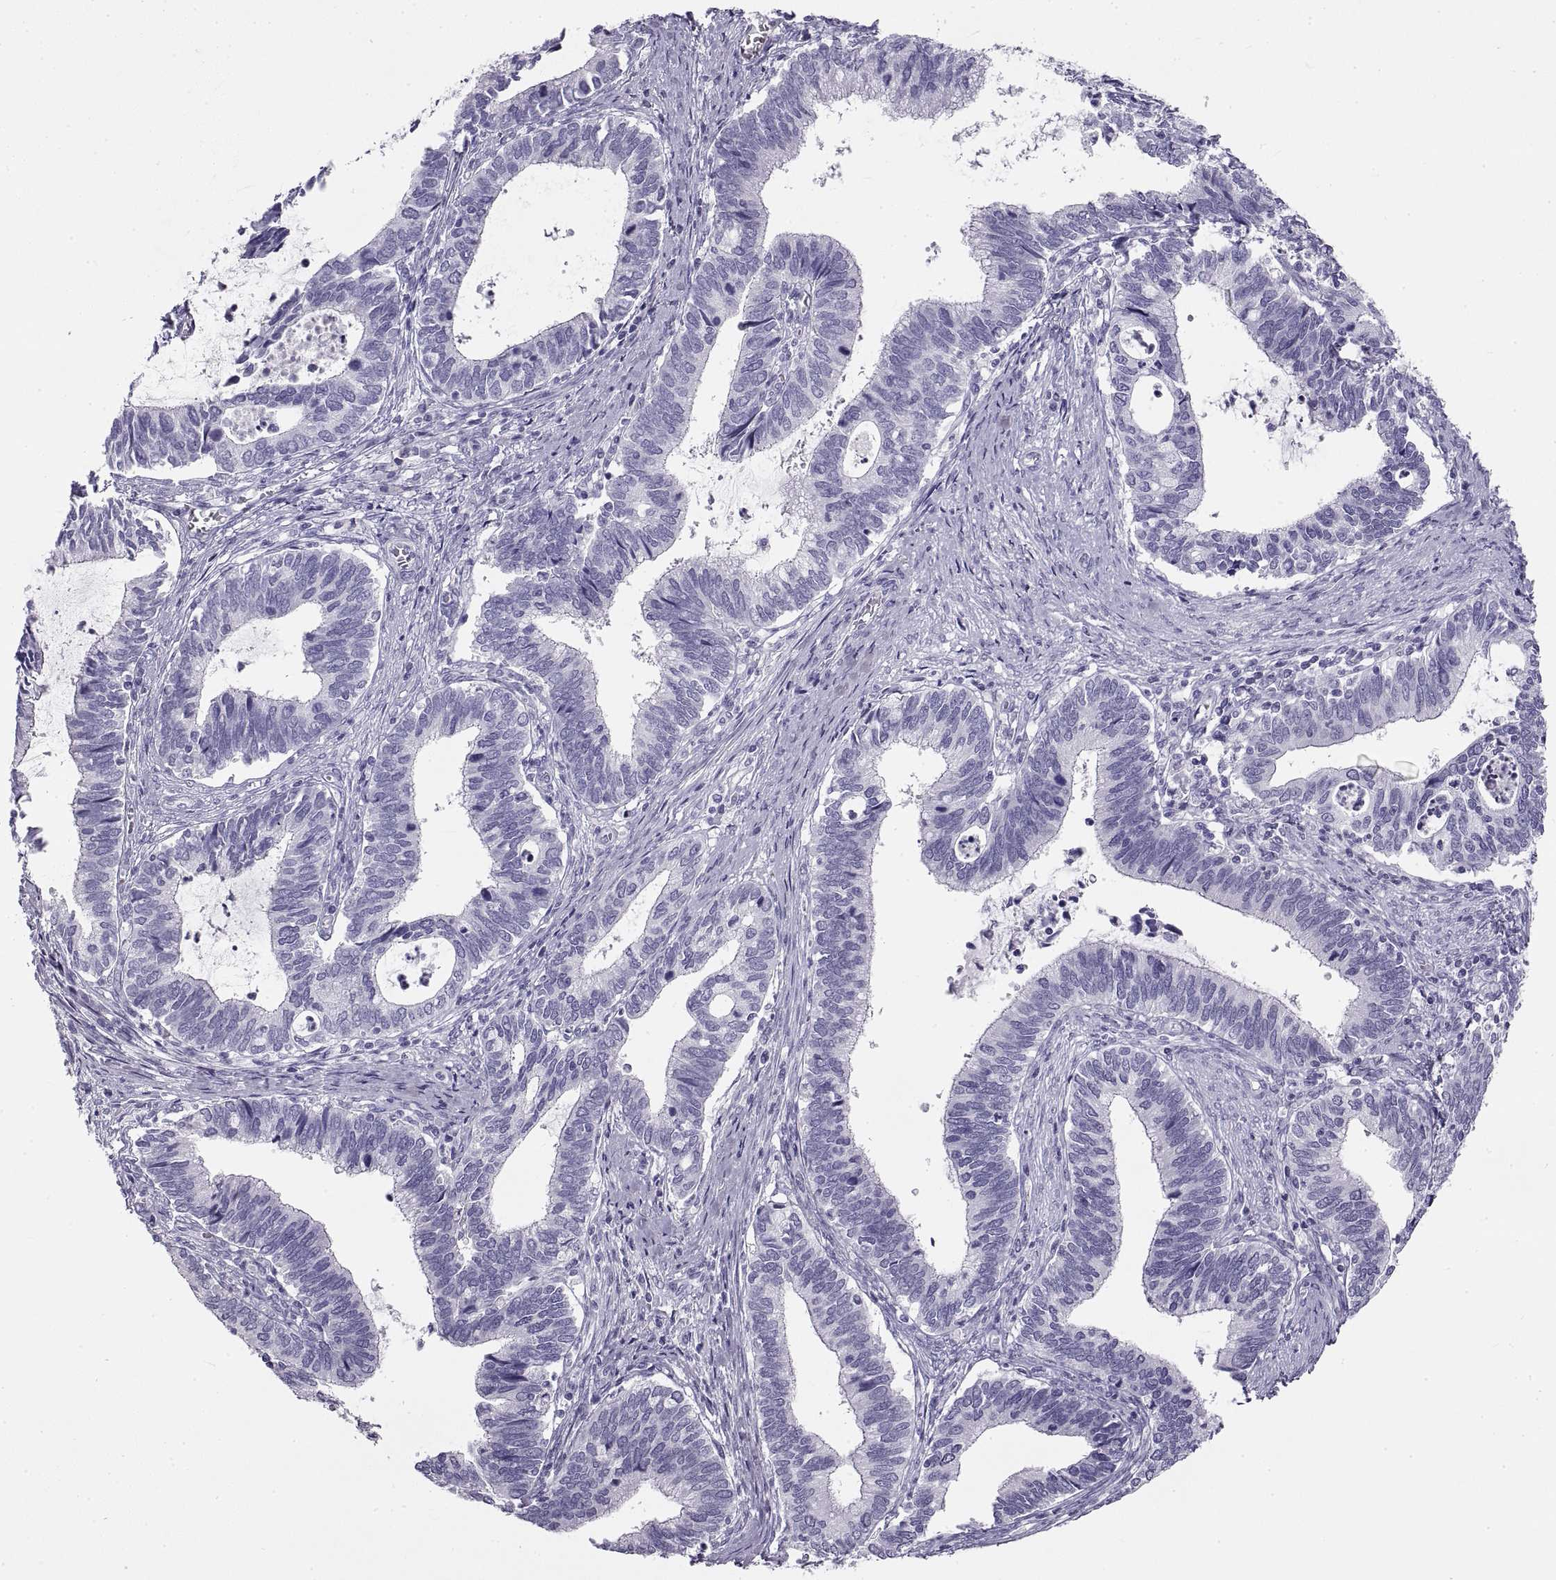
{"staining": {"intensity": "negative", "quantity": "none", "location": "none"}, "tissue": "cervical cancer", "cell_type": "Tumor cells", "image_type": "cancer", "snomed": [{"axis": "morphology", "description": "Adenocarcinoma, NOS"}, {"axis": "topography", "description": "Cervix"}], "caption": "This micrograph is of cervical adenocarcinoma stained with IHC to label a protein in brown with the nuclei are counter-stained blue. There is no expression in tumor cells.", "gene": "RLBP1", "patient": {"sex": "female", "age": 42}}